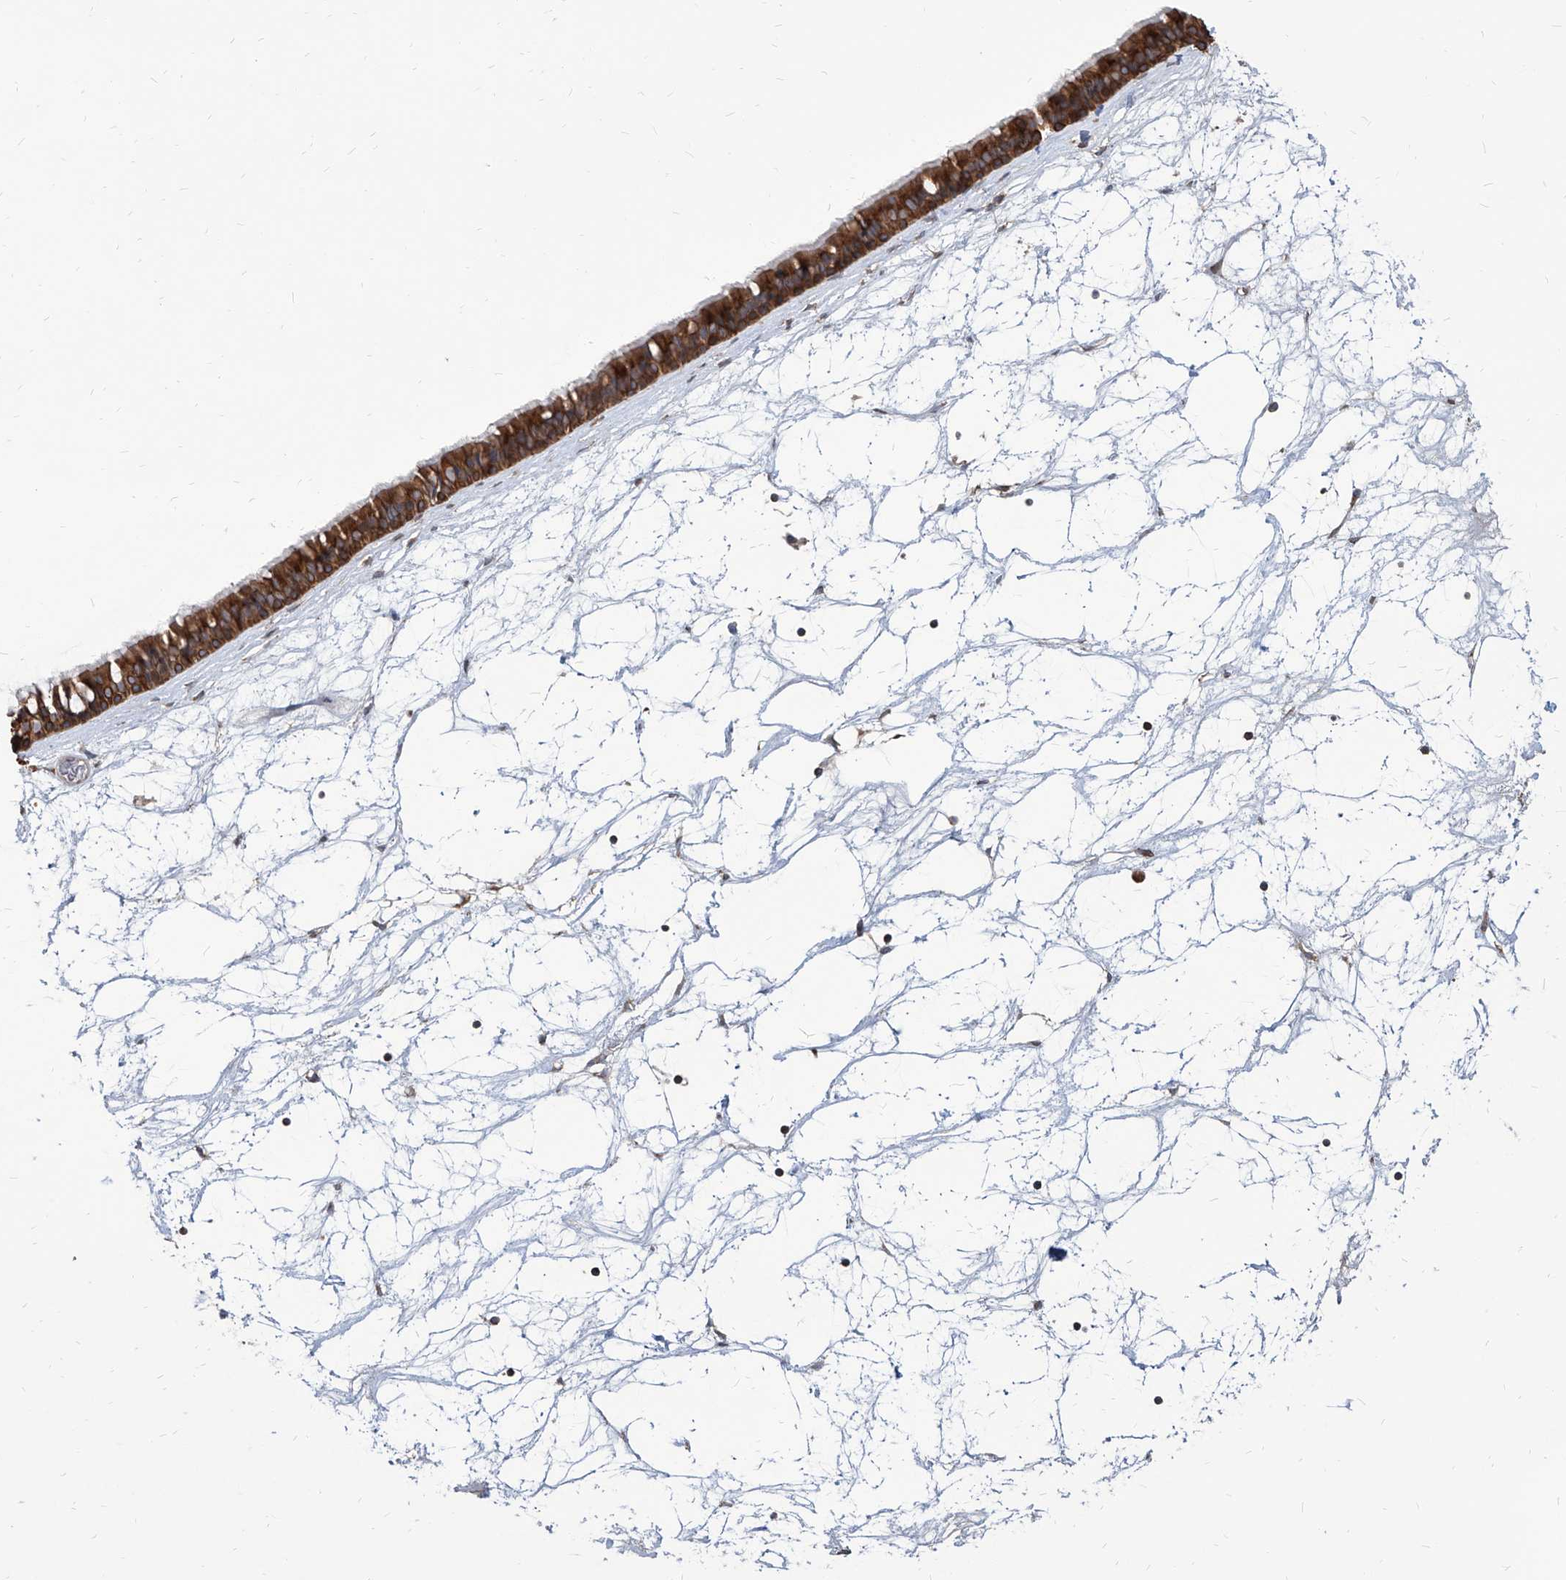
{"staining": {"intensity": "strong", "quantity": ">75%", "location": "cytoplasmic/membranous"}, "tissue": "nasopharynx", "cell_type": "Respiratory epithelial cells", "image_type": "normal", "snomed": [{"axis": "morphology", "description": "Normal tissue, NOS"}, {"axis": "topography", "description": "Nasopharynx"}], "caption": "Protein staining of unremarkable nasopharynx exhibits strong cytoplasmic/membranous positivity in about >75% of respiratory epithelial cells. (DAB IHC with brightfield microscopy, high magnification).", "gene": "FAM83B", "patient": {"sex": "male", "age": 64}}